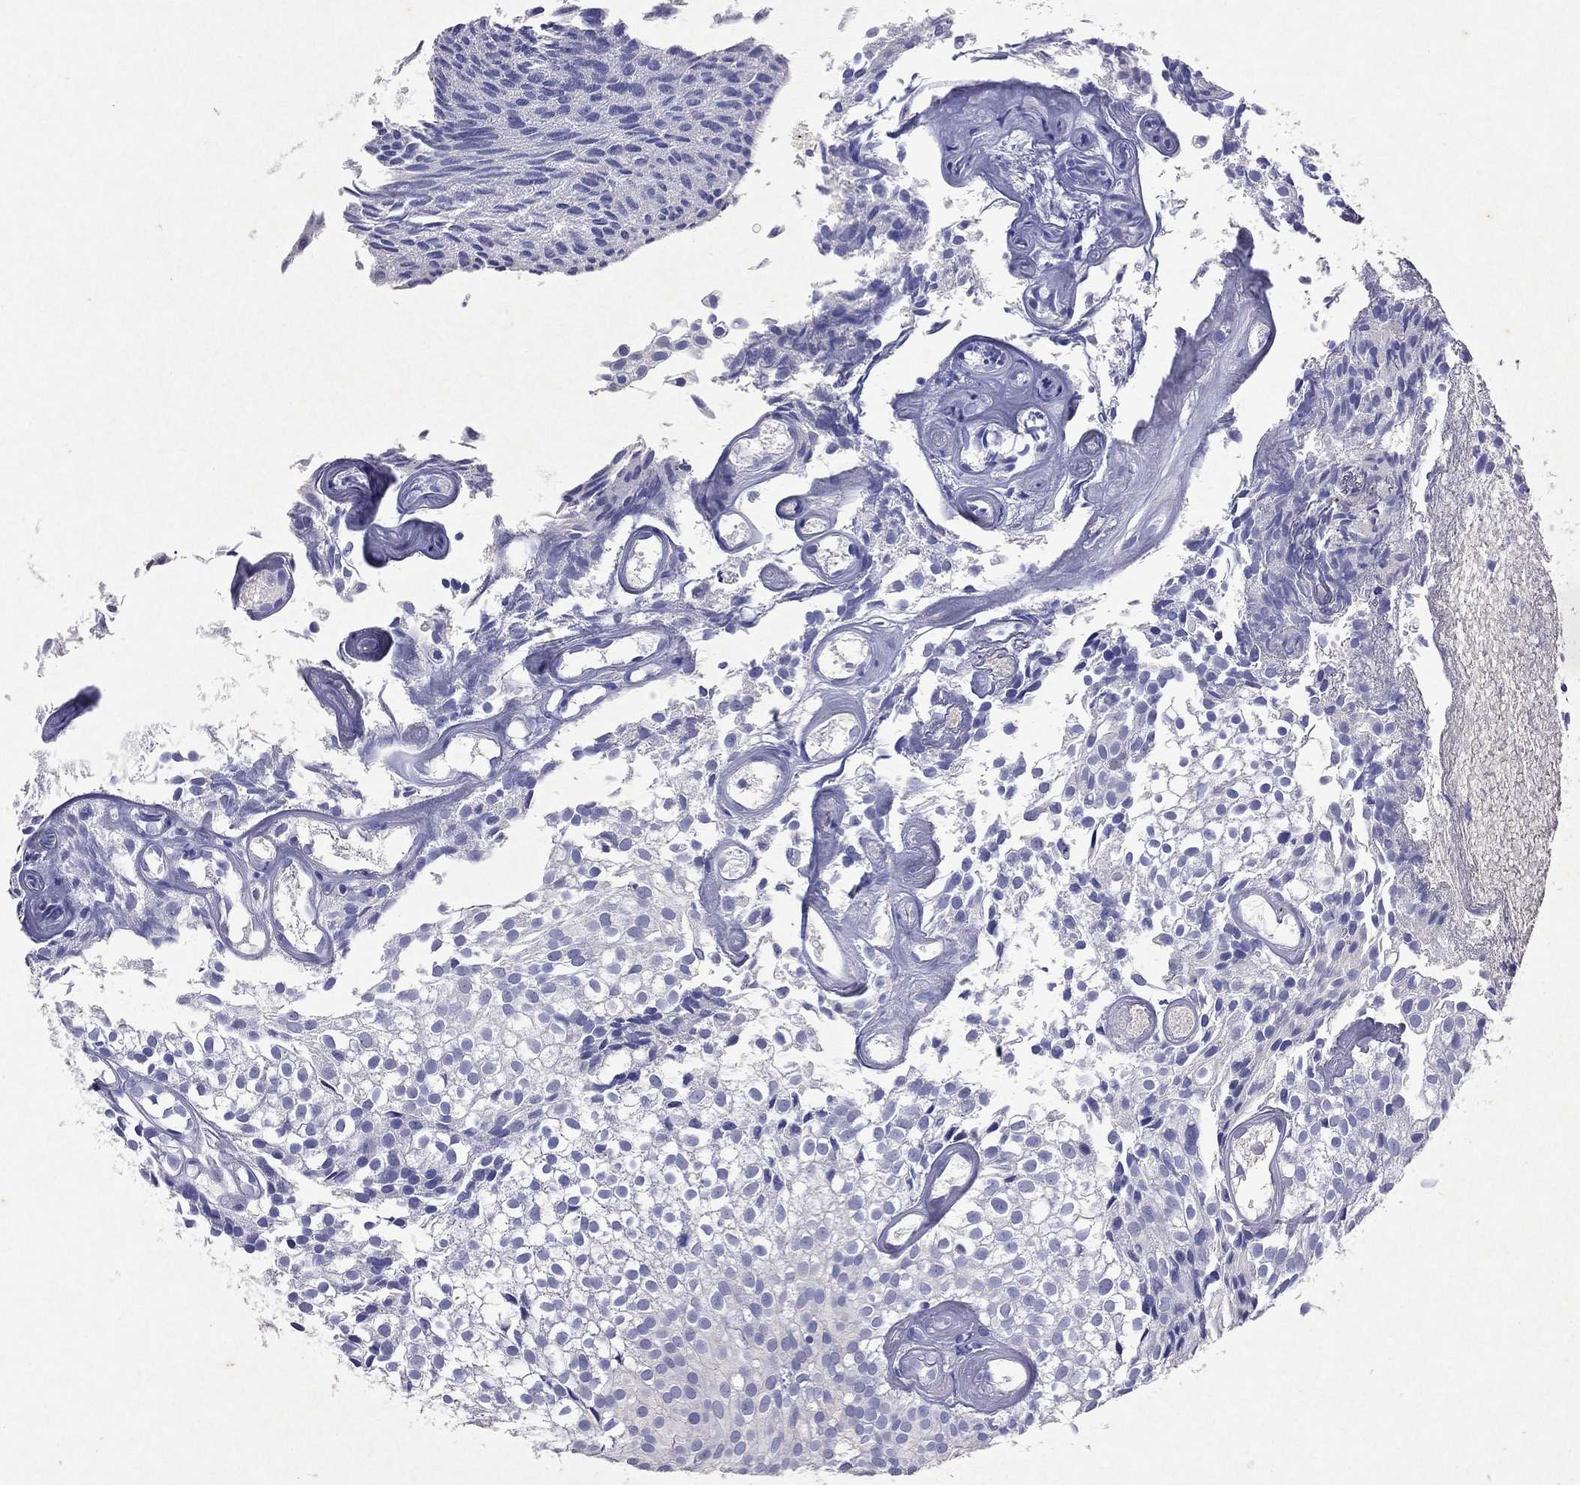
{"staining": {"intensity": "negative", "quantity": "none", "location": "none"}, "tissue": "urothelial cancer", "cell_type": "Tumor cells", "image_type": "cancer", "snomed": [{"axis": "morphology", "description": "Urothelial carcinoma, Low grade"}, {"axis": "topography", "description": "Urinary bladder"}], "caption": "High magnification brightfield microscopy of low-grade urothelial carcinoma stained with DAB (brown) and counterstained with hematoxylin (blue): tumor cells show no significant staining.", "gene": "ARMC12", "patient": {"sex": "male", "age": 89}}